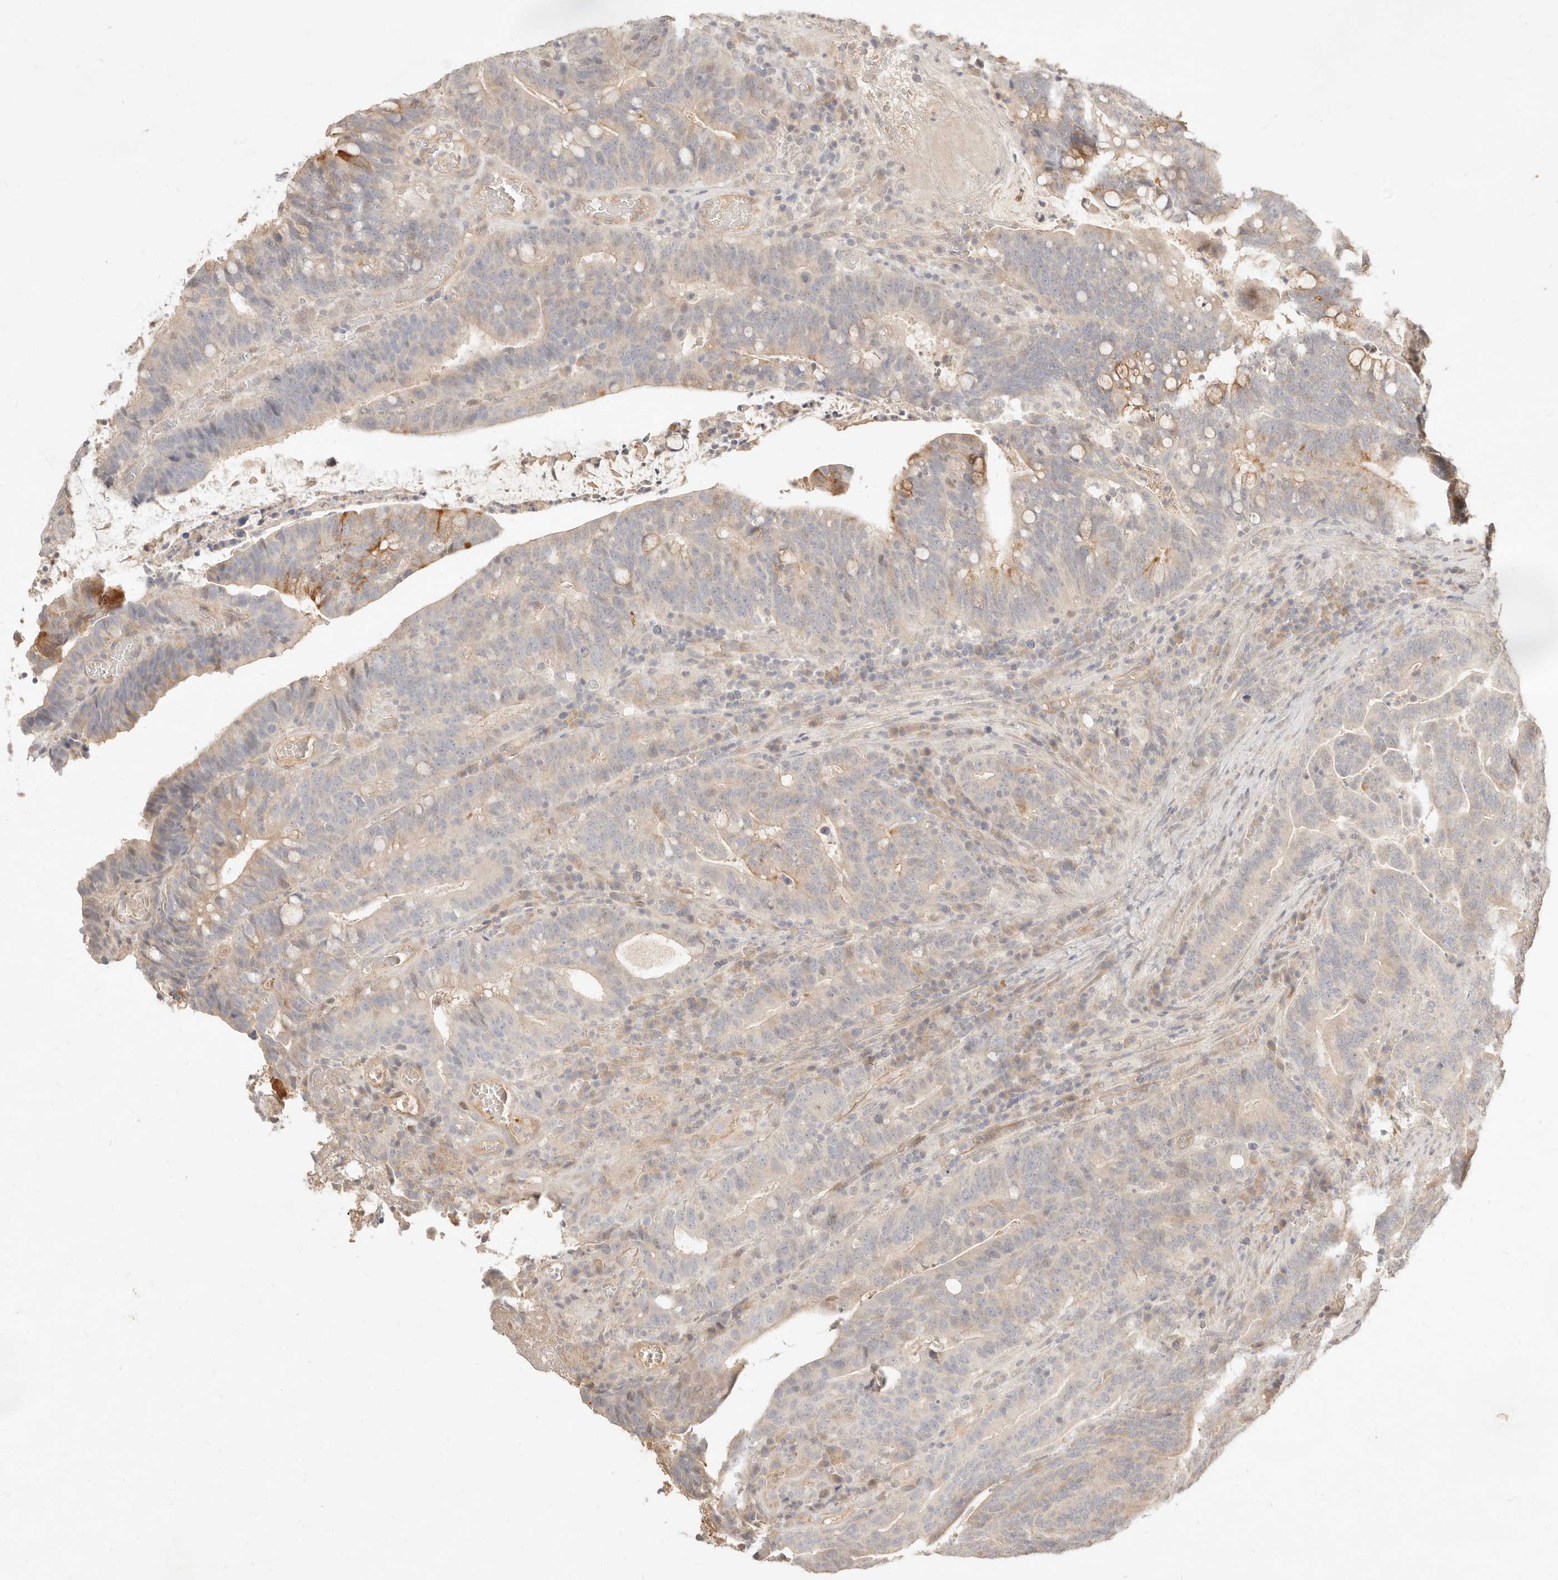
{"staining": {"intensity": "moderate", "quantity": "<25%", "location": "cytoplasmic/membranous"}, "tissue": "colorectal cancer", "cell_type": "Tumor cells", "image_type": "cancer", "snomed": [{"axis": "morphology", "description": "Adenocarcinoma, NOS"}, {"axis": "topography", "description": "Colon"}], "caption": "Immunohistochemical staining of colorectal cancer (adenocarcinoma) exhibits low levels of moderate cytoplasmic/membranous protein positivity in about <25% of tumor cells.", "gene": "MEP1A", "patient": {"sex": "female", "age": 66}}